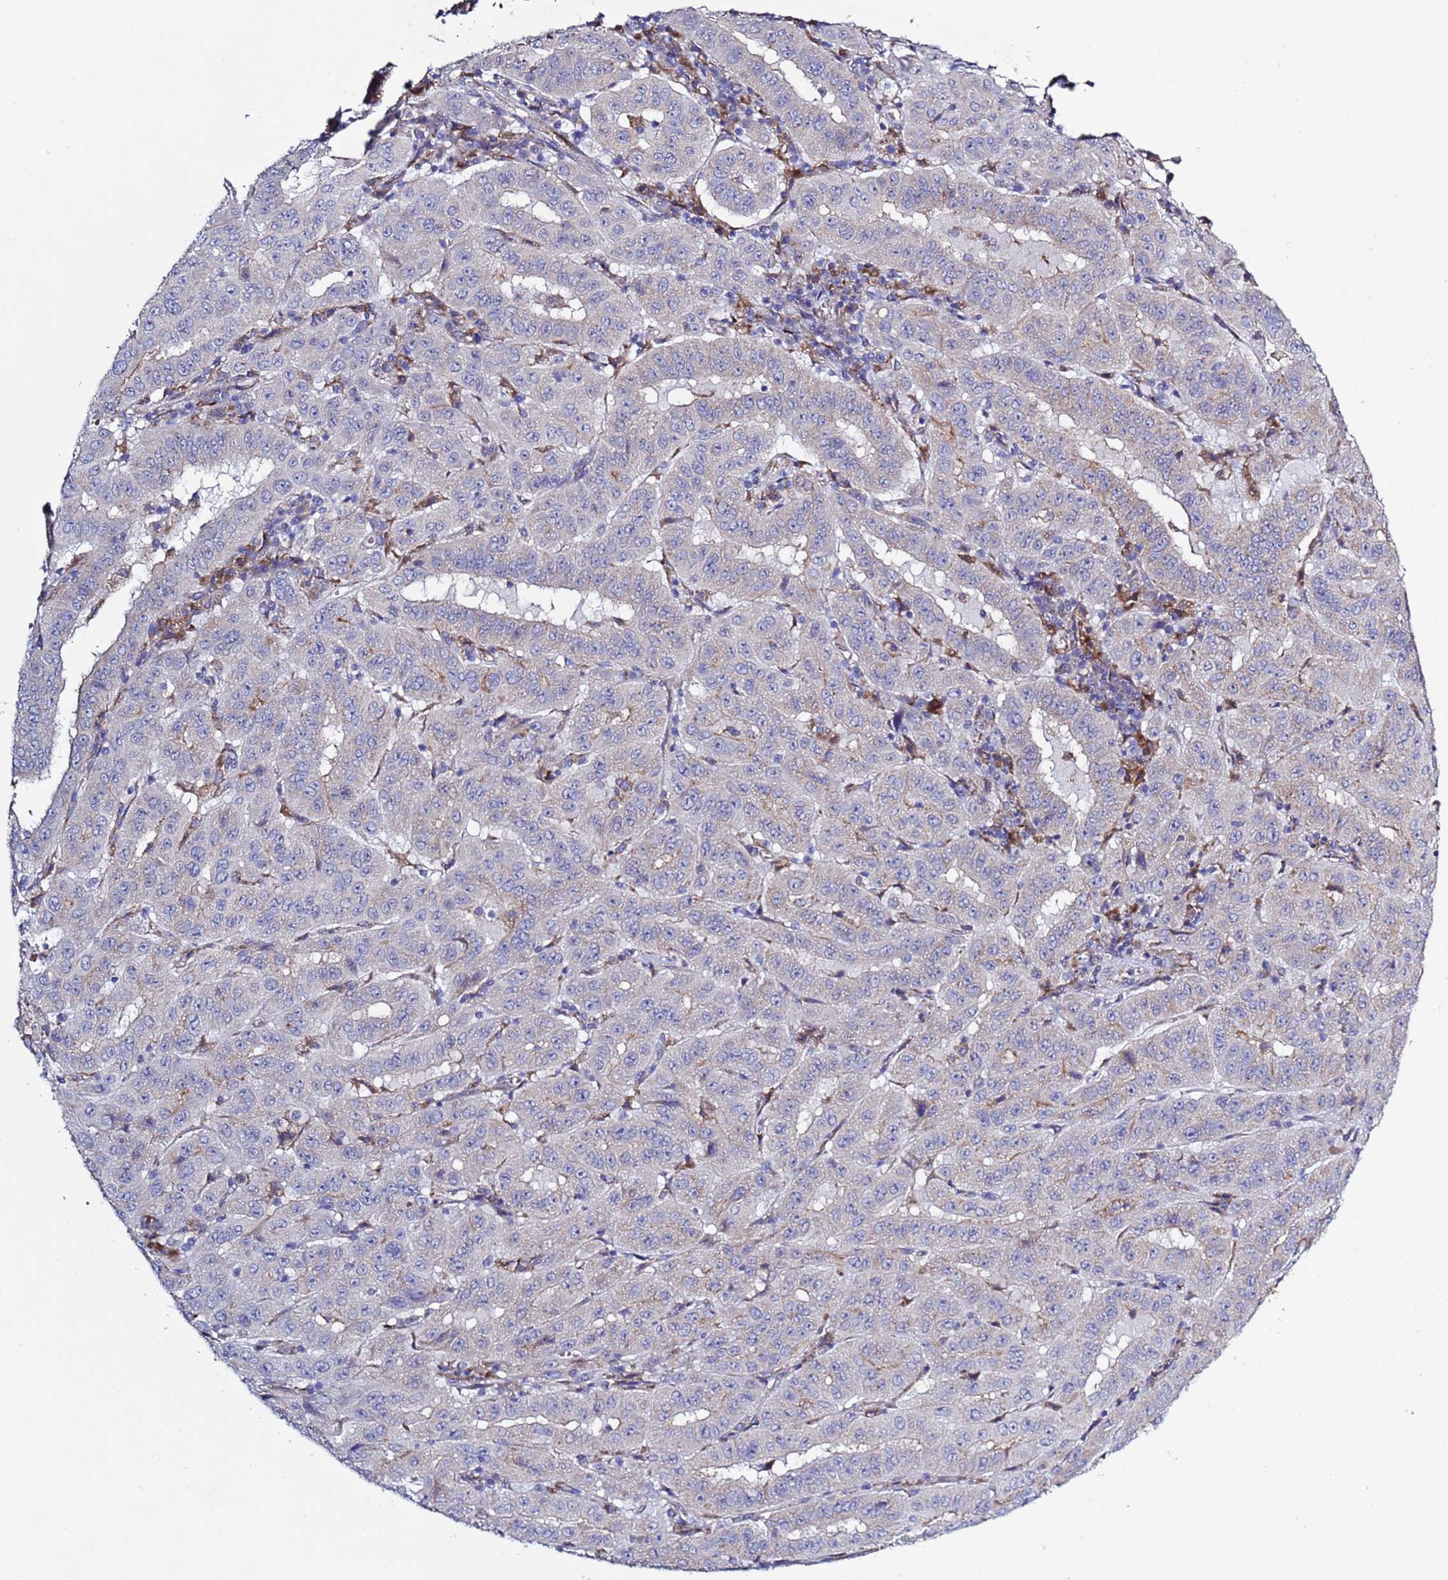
{"staining": {"intensity": "negative", "quantity": "none", "location": "none"}, "tissue": "pancreatic cancer", "cell_type": "Tumor cells", "image_type": "cancer", "snomed": [{"axis": "morphology", "description": "Adenocarcinoma, NOS"}, {"axis": "topography", "description": "Pancreas"}], "caption": "Protein analysis of pancreatic adenocarcinoma reveals no significant positivity in tumor cells. (DAB IHC with hematoxylin counter stain).", "gene": "ABHD17B", "patient": {"sex": "male", "age": 63}}